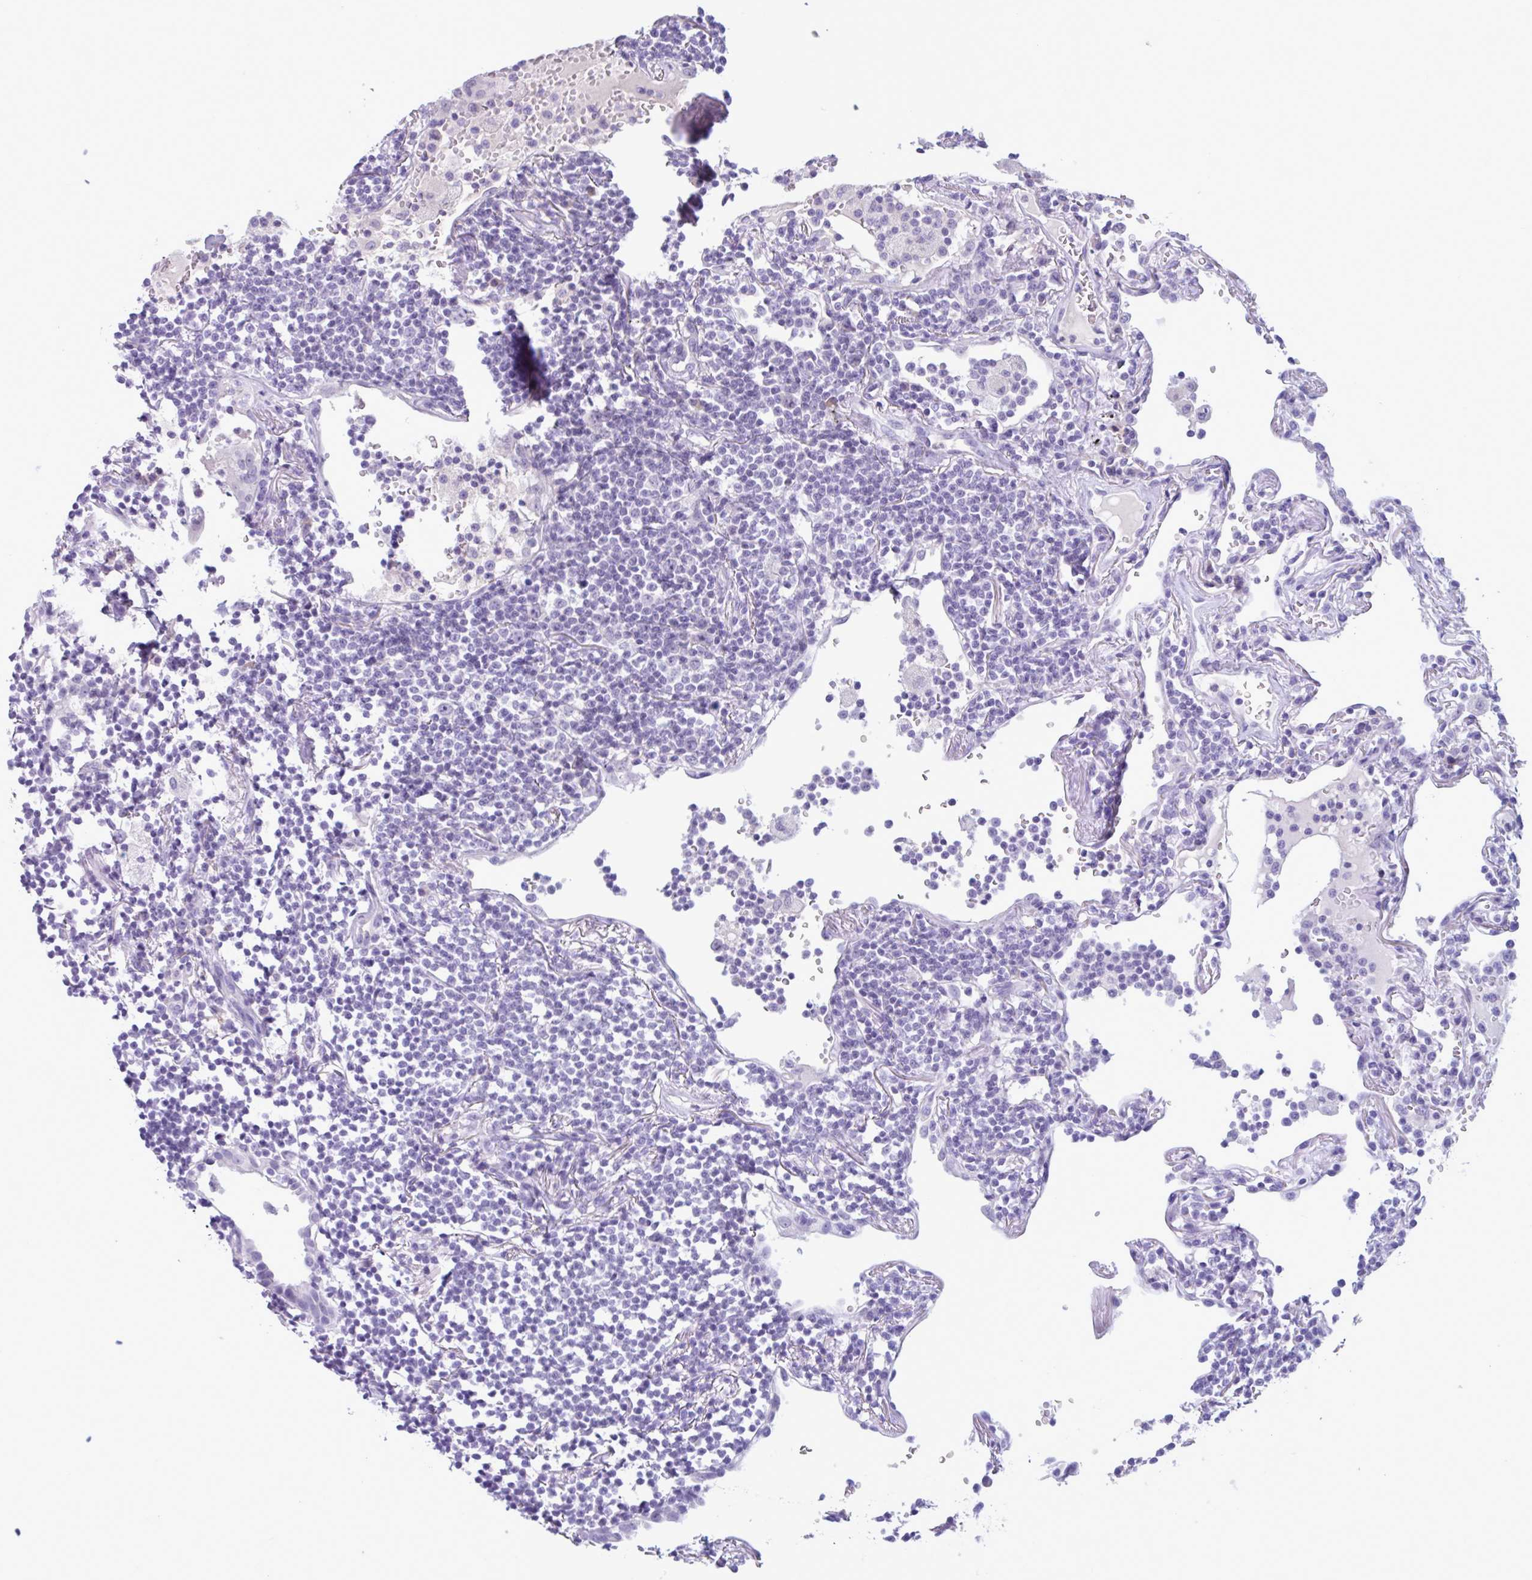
{"staining": {"intensity": "negative", "quantity": "none", "location": "none"}, "tissue": "lymphoma", "cell_type": "Tumor cells", "image_type": "cancer", "snomed": [{"axis": "morphology", "description": "Malignant lymphoma, non-Hodgkin's type, Low grade"}, {"axis": "topography", "description": "Lung"}], "caption": "A histopathology image of lymphoma stained for a protein displays no brown staining in tumor cells.", "gene": "WNT9B", "patient": {"sex": "female", "age": 71}}